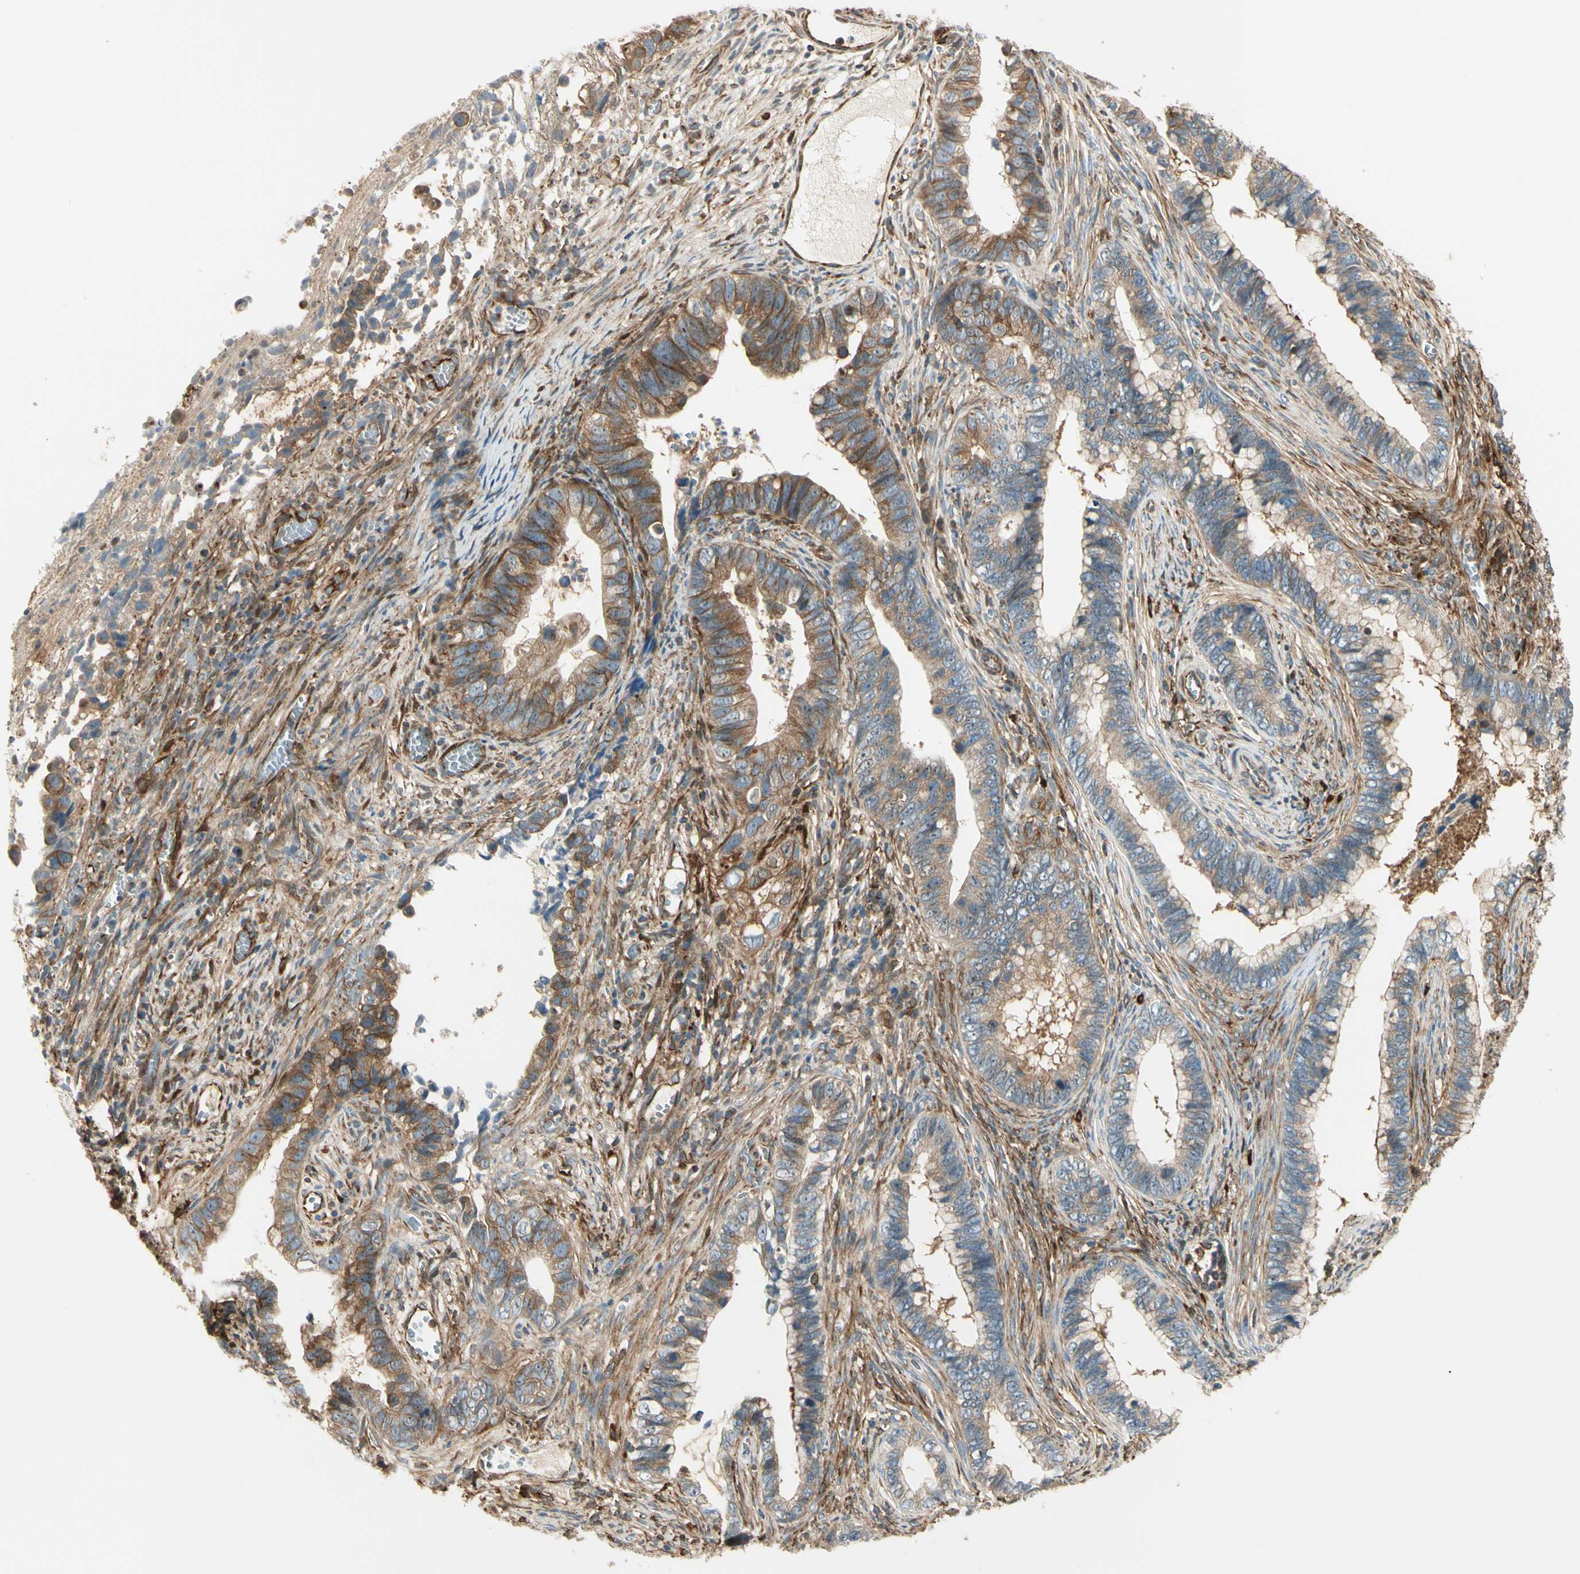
{"staining": {"intensity": "moderate", "quantity": "25%-75%", "location": "cytoplasmic/membranous"}, "tissue": "cervical cancer", "cell_type": "Tumor cells", "image_type": "cancer", "snomed": [{"axis": "morphology", "description": "Adenocarcinoma, NOS"}, {"axis": "topography", "description": "Cervix"}], "caption": "Immunohistochemistry (IHC) micrograph of adenocarcinoma (cervical) stained for a protein (brown), which shows medium levels of moderate cytoplasmic/membranous positivity in approximately 25%-75% of tumor cells.", "gene": "FTH1", "patient": {"sex": "female", "age": 44}}